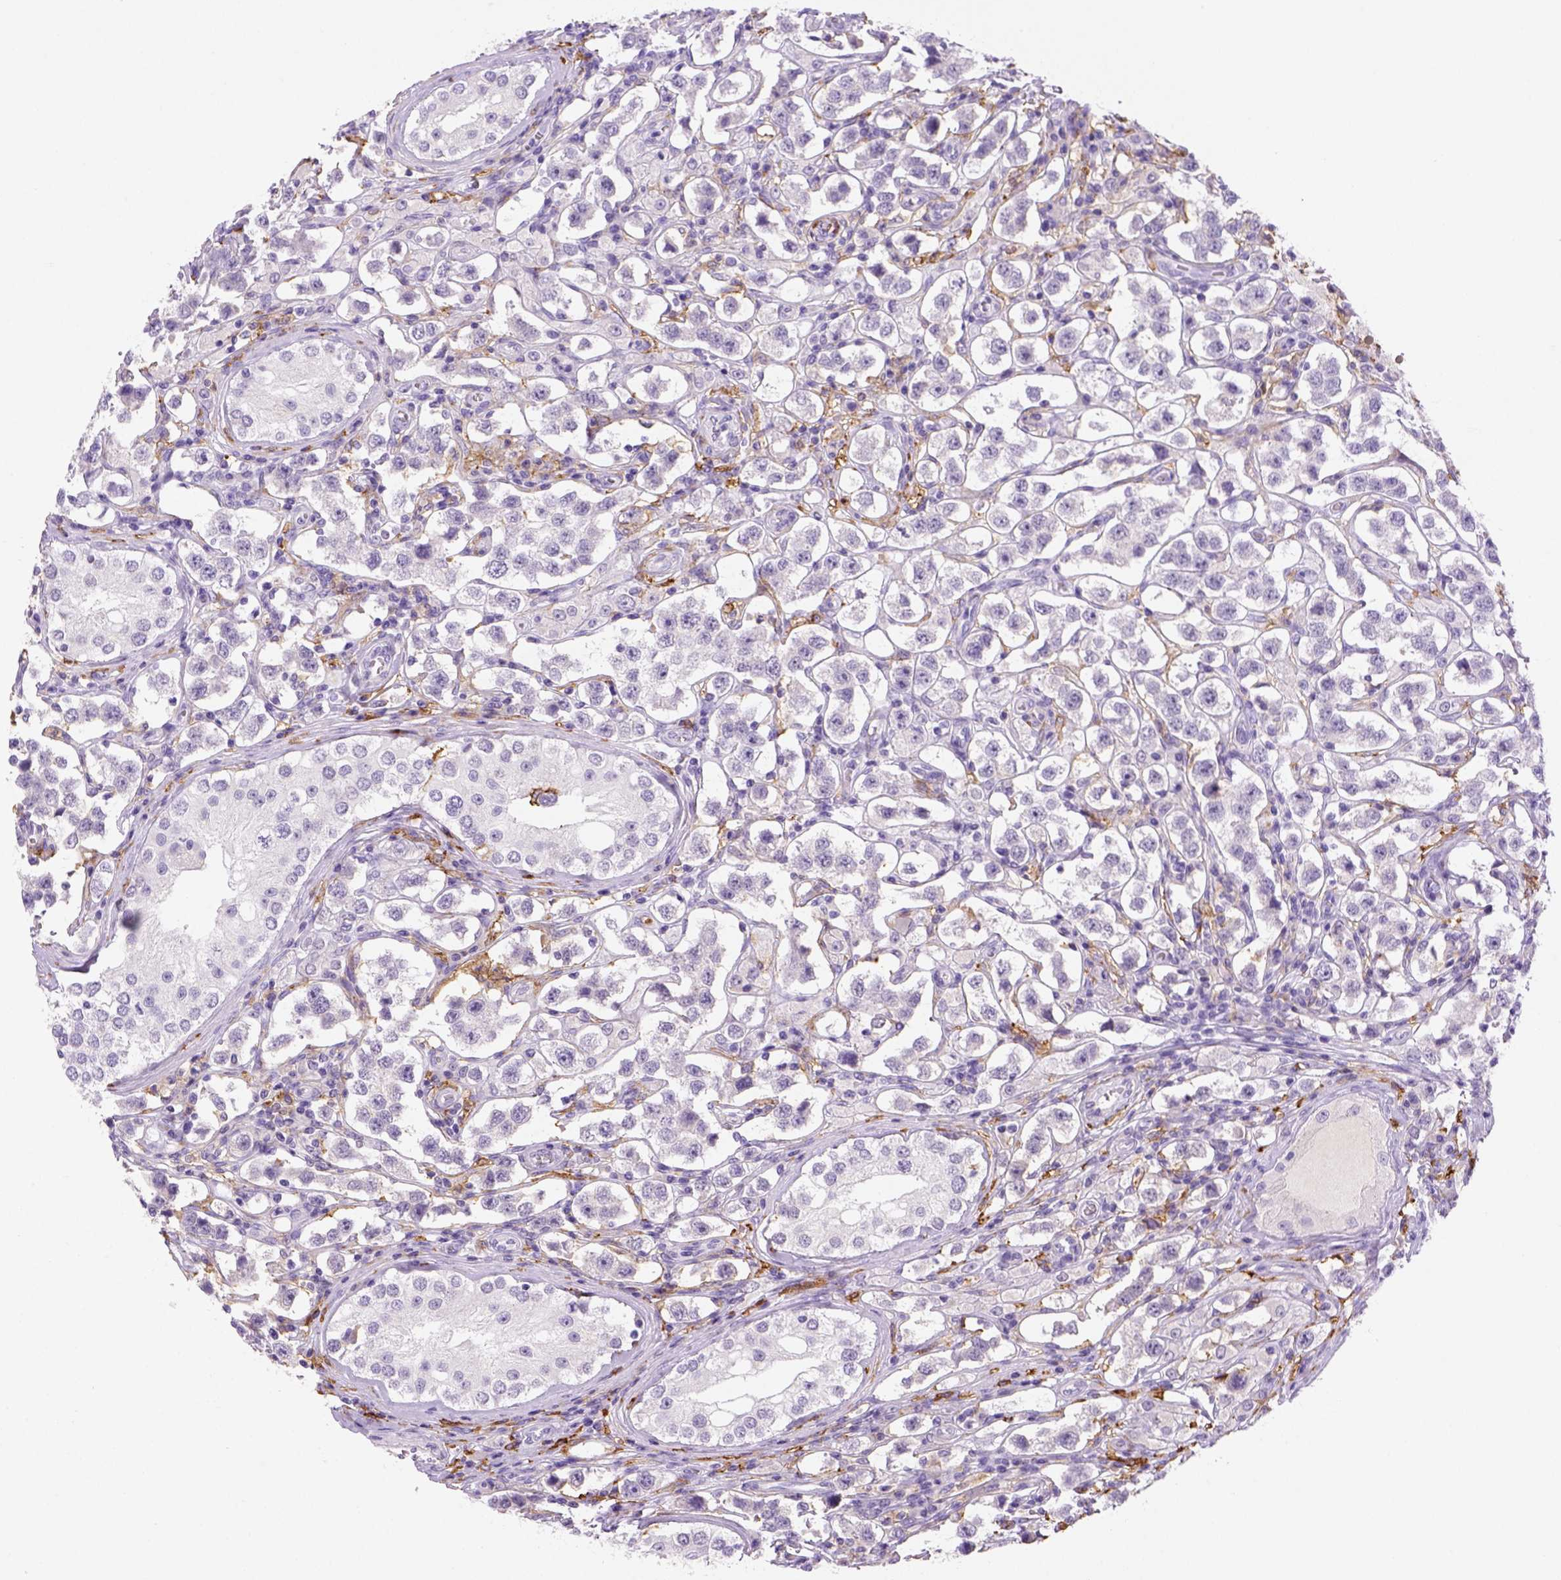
{"staining": {"intensity": "negative", "quantity": "none", "location": "none"}, "tissue": "testis cancer", "cell_type": "Tumor cells", "image_type": "cancer", "snomed": [{"axis": "morphology", "description": "Seminoma, NOS"}, {"axis": "topography", "description": "Testis"}], "caption": "This photomicrograph is of testis cancer stained with IHC to label a protein in brown with the nuclei are counter-stained blue. There is no expression in tumor cells.", "gene": "CD14", "patient": {"sex": "male", "age": 37}}